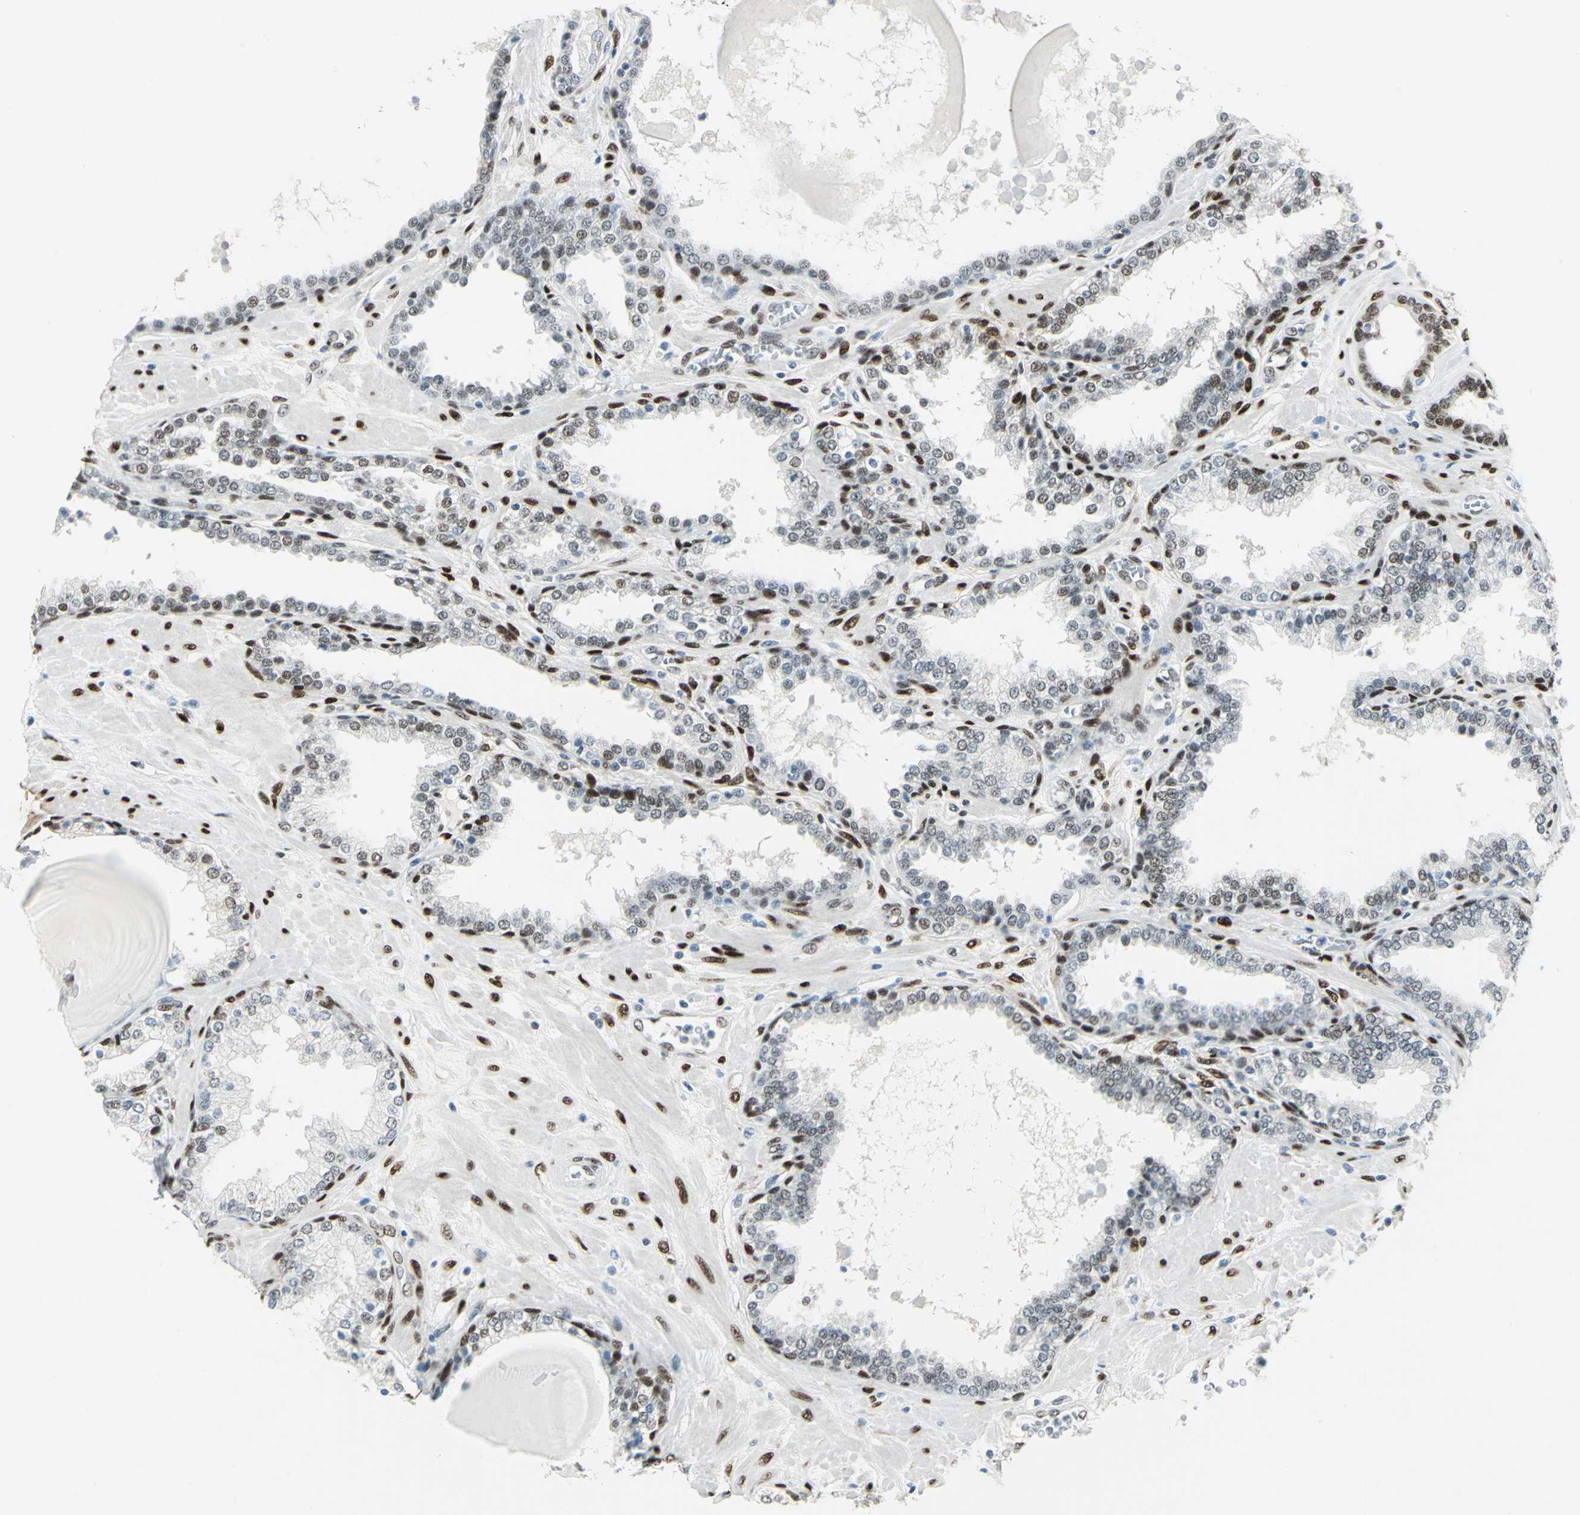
{"staining": {"intensity": "moderate", "quantity": "<25%", "location": "nuclear"}, "tissue": "prostate", "cell_type": "Glandular cells", "image_type": "normal", "snomed": [{"axis": "morphology", "description": "Normal tissue, NOS"}, {"axis": "topography", "description": "Prostate"}], "caption": "This image shows normal prostate stained with immunohistochemistry (IHC) to label a protein in brown. The nuclear of glandular cells show moderate positivity for the protein. Nuclei are counter-stained blue.", "gene": "MEIS2", "patient": {"sex": "male", "age": 51}}